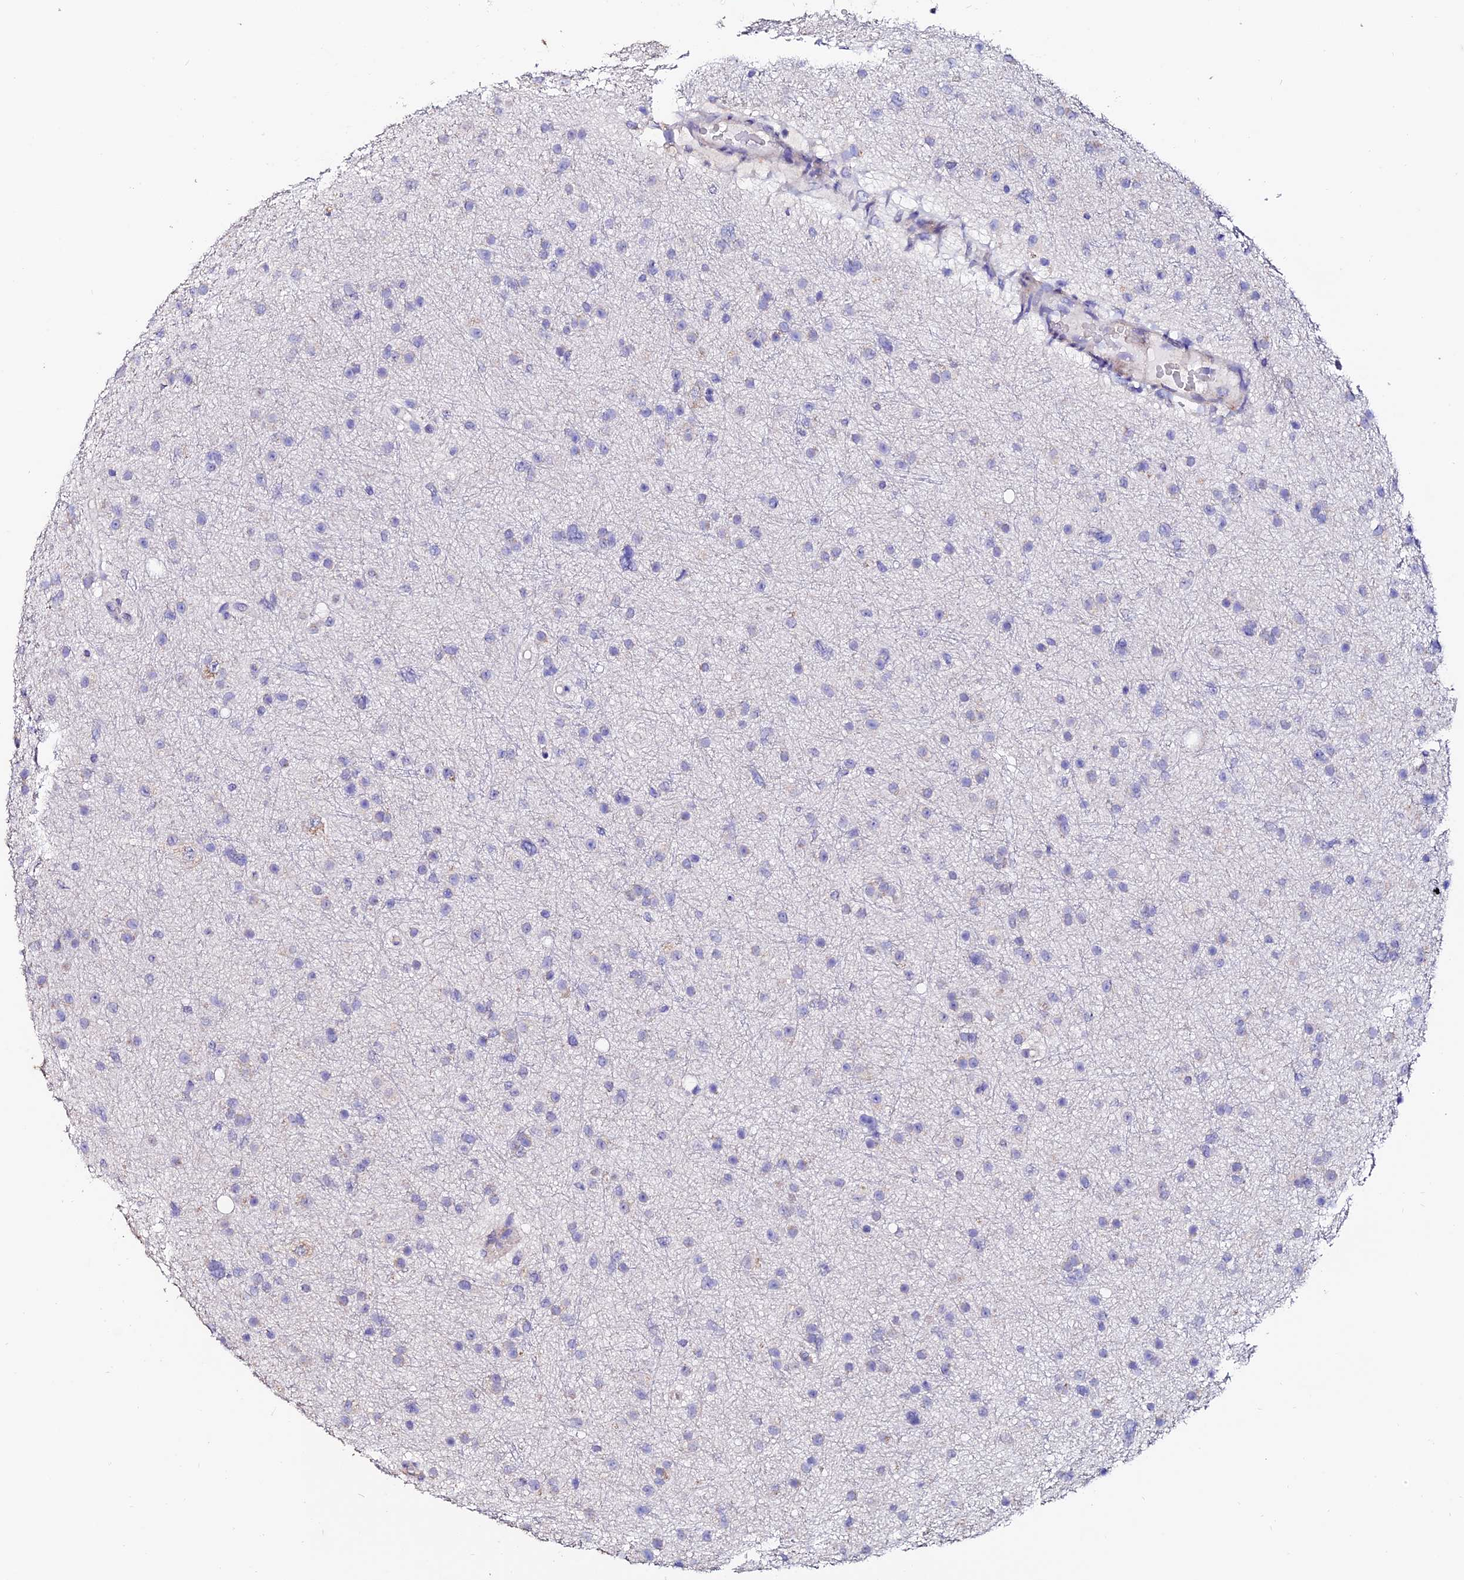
{"staining": {"intensity": "negative", "quantity": "none", "location": "none"}, "tissue": "glioma", "cell_type": "Tumor cells", "image_type": "cancer", "snomed": [{"axis": "morphology", "description": "Glioma, malignant, Low grade"}, {"axis": "topography", "description": "Cerebral cortex"}], "caption": "An image of human malignant glioma (low-grade) is negative for staining in tumor cells.", "gene": "ESM1", "patient": {"sex": "female", "age": 39}}